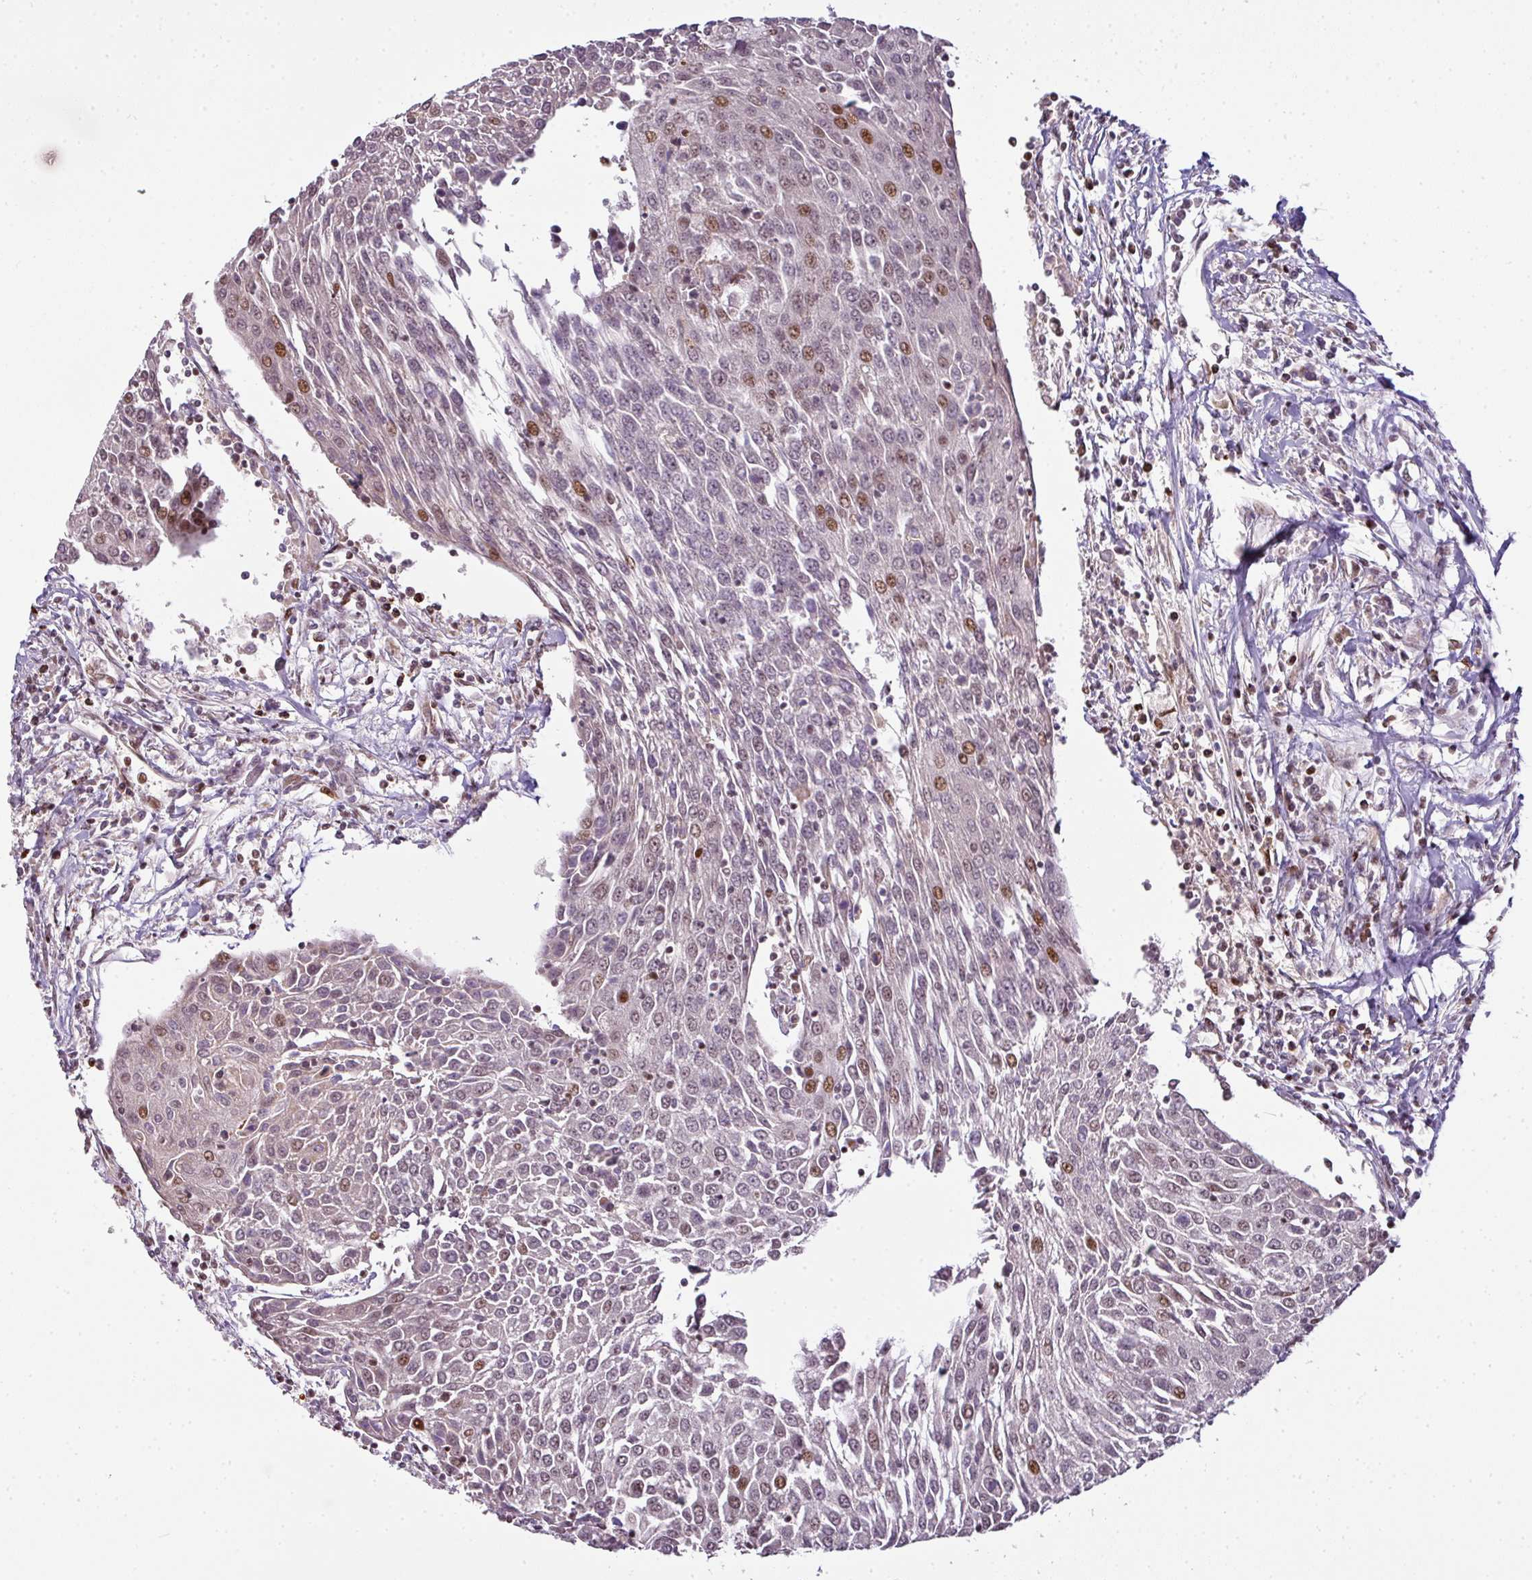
{"staining": {"intensity": "moderate", "quantity": "25%-75%", "location": "nuclear"}, "tissue": "urothelial cancer", "cell_type": "Tumor cells", "image_type": "cancer", "snomed": [{"axis": "morphology", "description": "Urothelial carcinoma, High grade"}, {"axis": "topography", "description": "Urinary bladder"}], "caption": "This histopathology image reveals urothelial cancer stained with immunohistochemistry (IHC) to label a protein in brown. The nuclear of tumor cells show moderate positivity for the protein. Nuclei are counter-stained blue.", "gene": "MYSM1", "patient": {"sex": "female", "age": 85}}